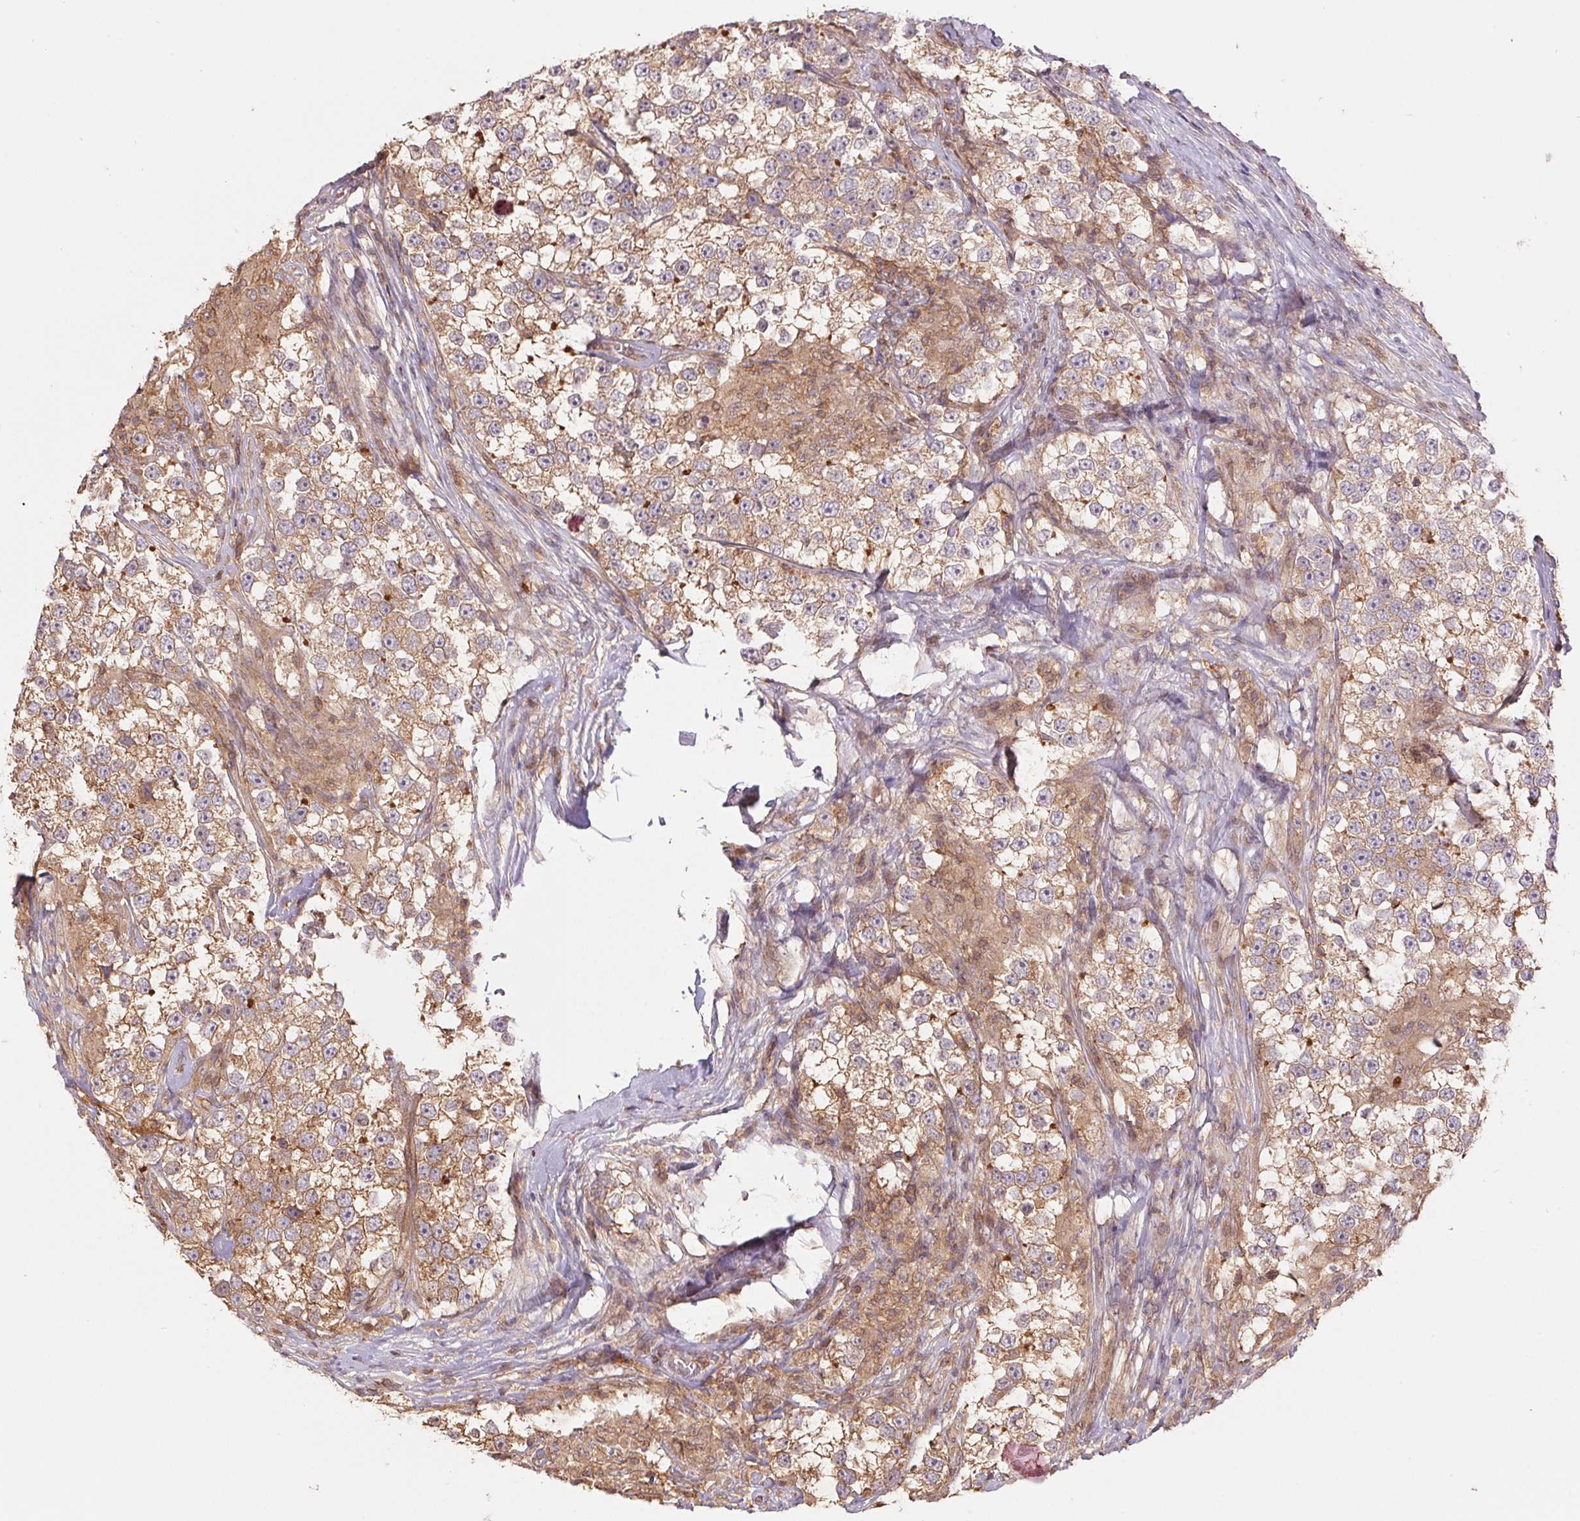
{"staining": {"intensity": "moderate", "quantity": ">75%", "location": "cytoplasmic/membranous"}, "tissue": "testis cancer", "cell_type": "Tumor cells", "image_type": "cancer", "snomed": [{"axis": "morphology", "description": "Seminoma, NOS"}, {"axis": "topography", "description": "Testis"}], "caption": "This micrograph demonstrates immunohistochemistry (IHC) staining of testis seminoma, with medium moderate cytoplasmic/membranous positivity in approximately >75% of tumor cells.", "gene": "TUBA3D", "patient": {"sex": "male", "age": 46}}